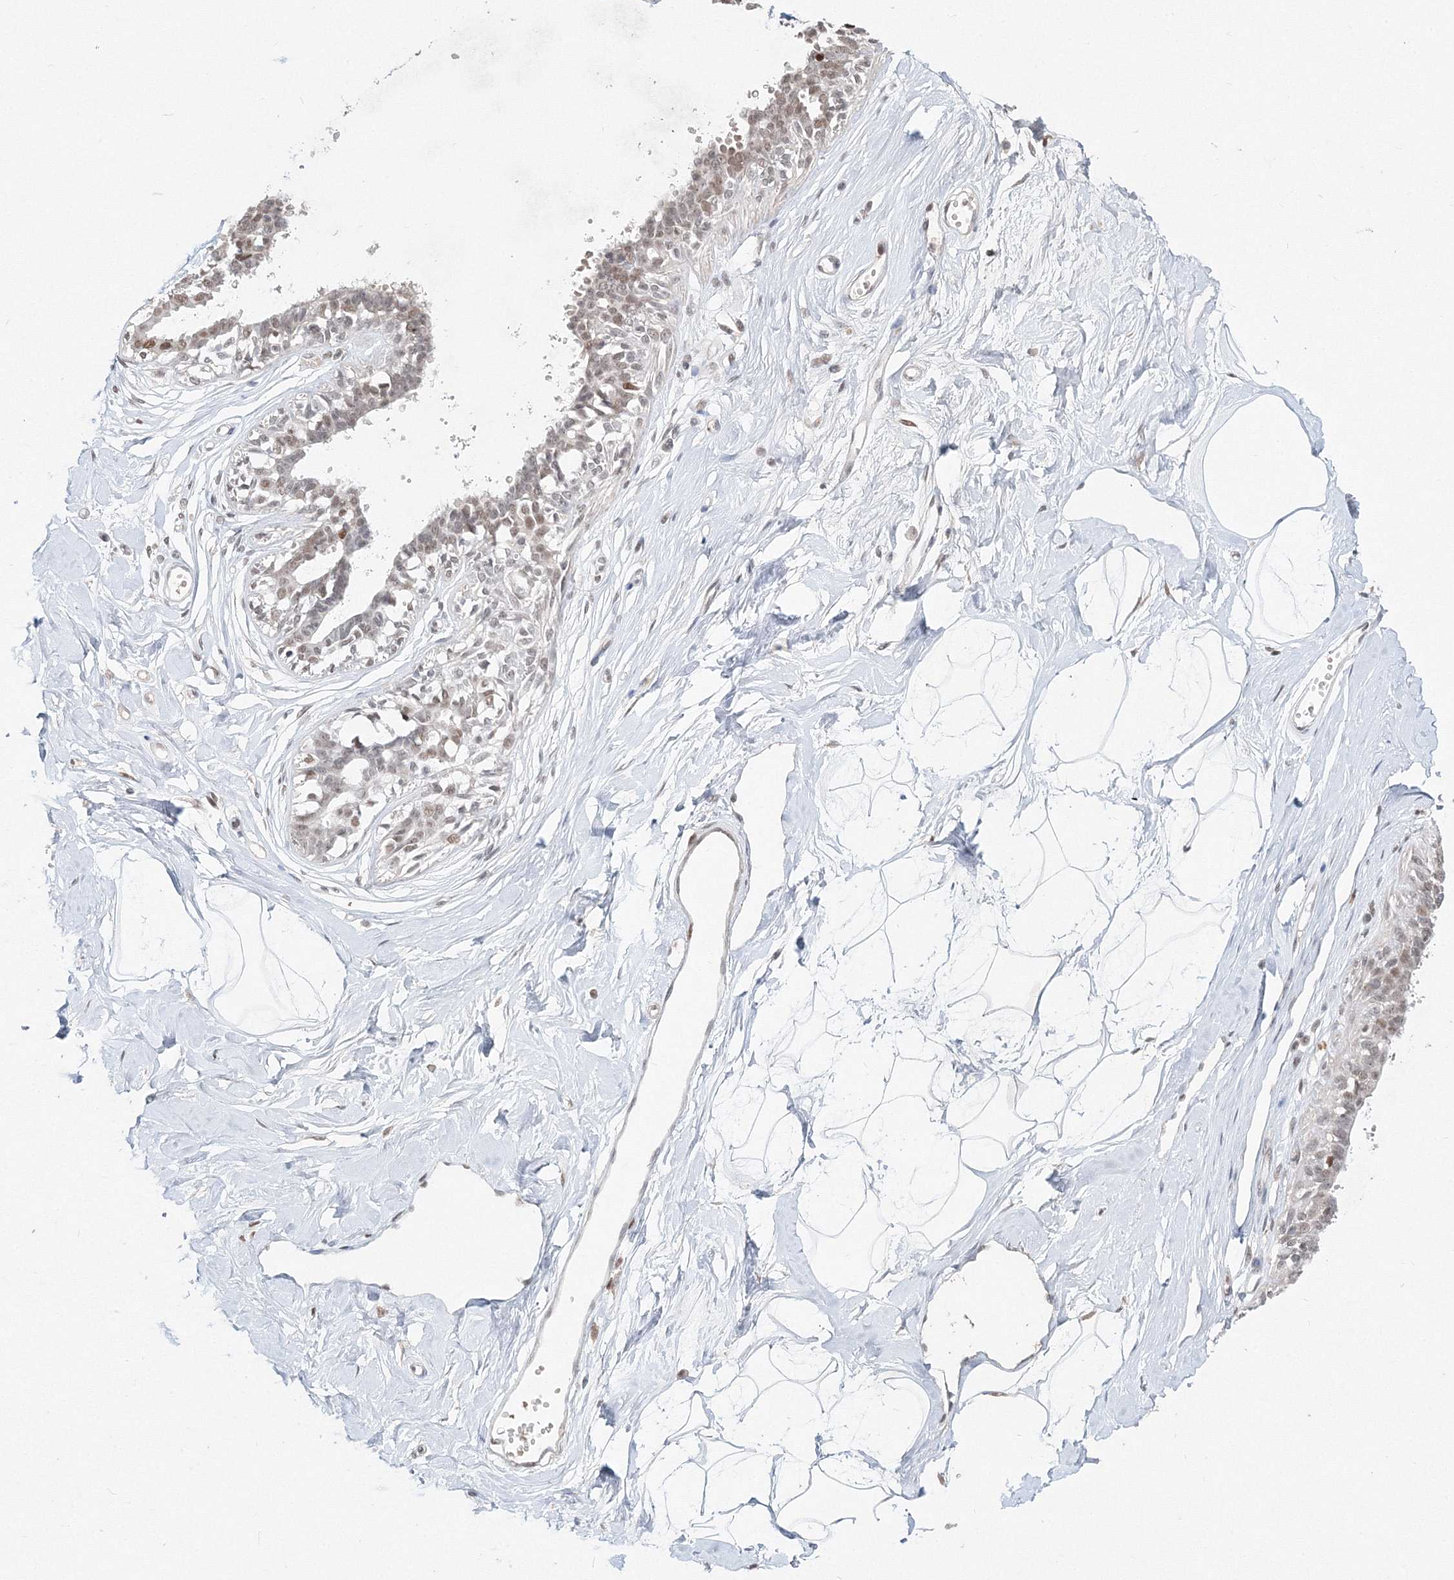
{"staining": {"intensity": "moderate", "quantity": "25%-75%", "location": "nuclear"}, "tissue": "breast", "cell_type": "Adipocytes", "image_type": "normal", "snomed": [{"axis": "morphology", "description": "Normal tissue, NOS"}, {"axis": "topography", "description": "Breast"}], "caption": "A medium amount of moderate nuclear positivity is seen in about 25%-75% of adipocytes in benign breast.", "gene": "IWS1", "patient": {"sex": "female", "age": 45}}